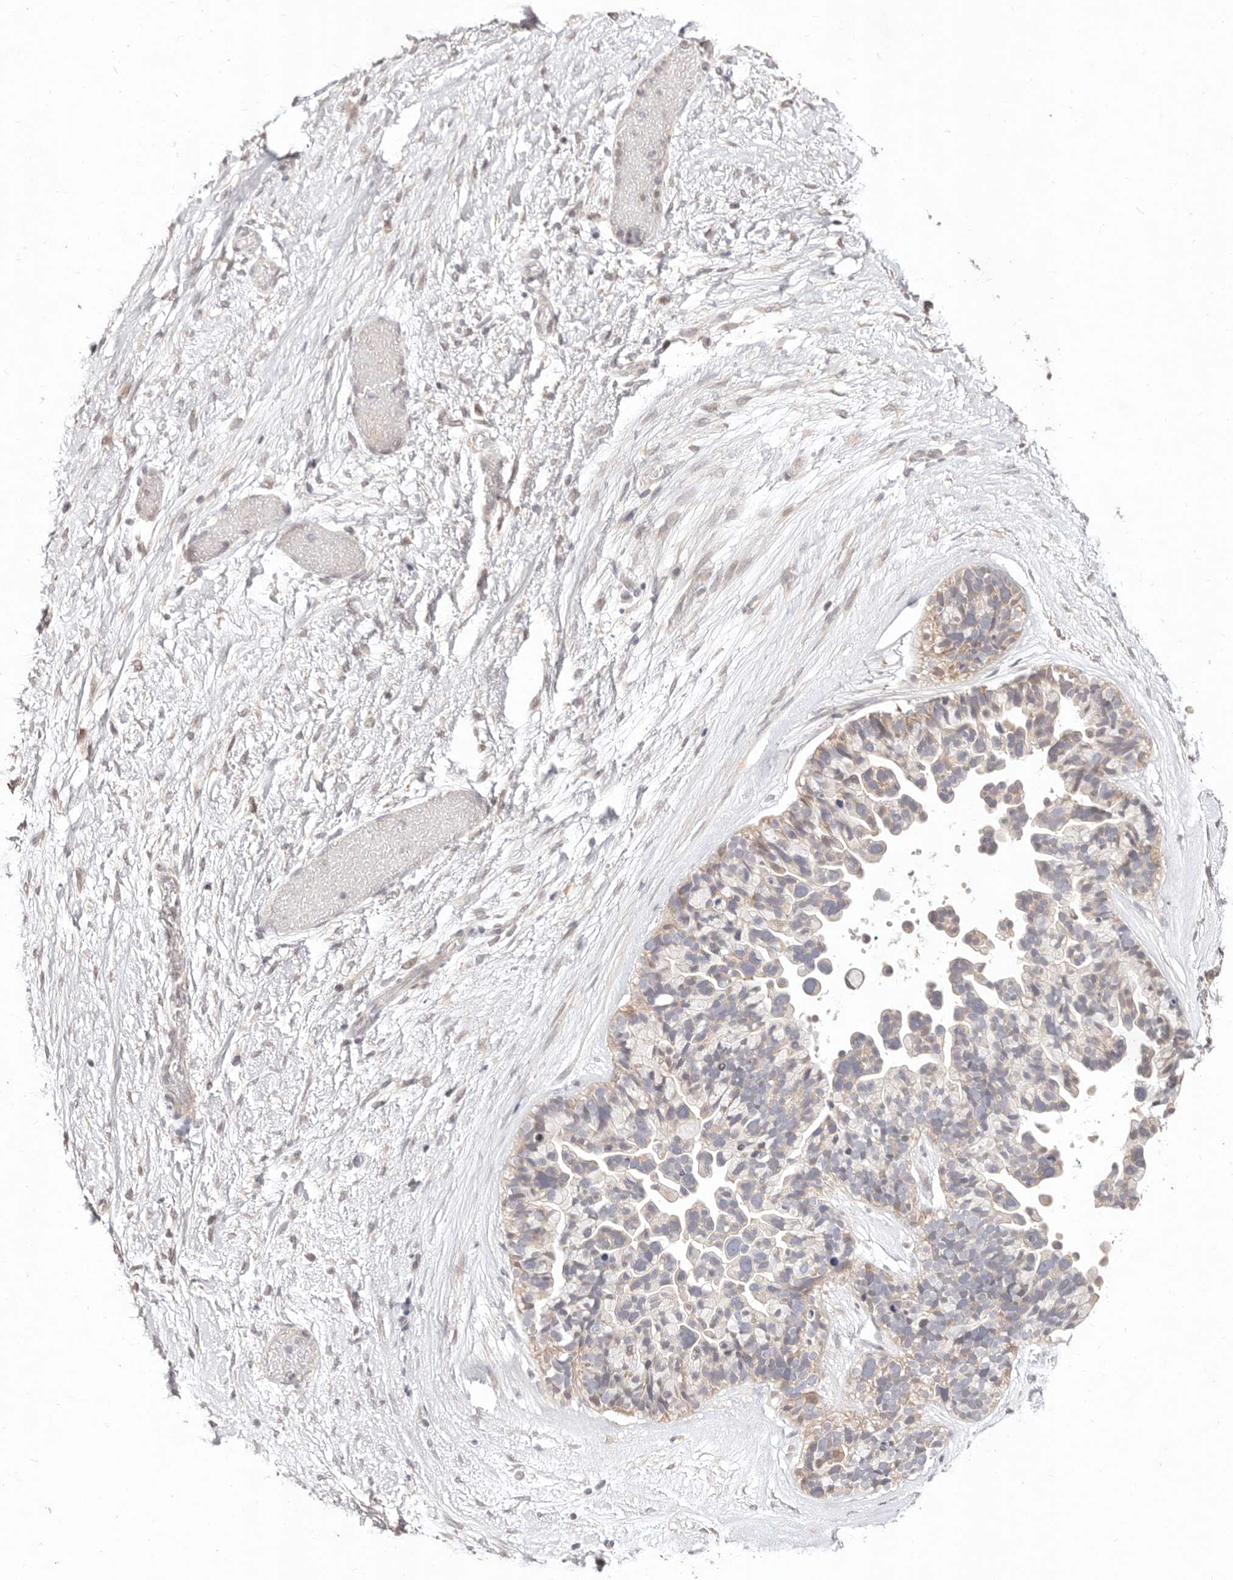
{"staining": {"intensity": "weak", "quantity": "25%-75%", "location": "cytoplasmic/membranous"}, "tissue": "ovarian cancer", "cell_type": "Tumor cells", "image_type": "cancer", "snomed": [{"axis": "morphology", "description": "Cystadenocarcinoma, serous, NOS"}, {"axis": "topography", "description": "Ovary"}], "caption": "The histopathology image displays a brown stain indicating the presence of a protein in the cytoplasmic/membranous of tumor cells in ovarian cancer.", "gene": "KIF9", "patient": {"sex": "female", "age": 56}}